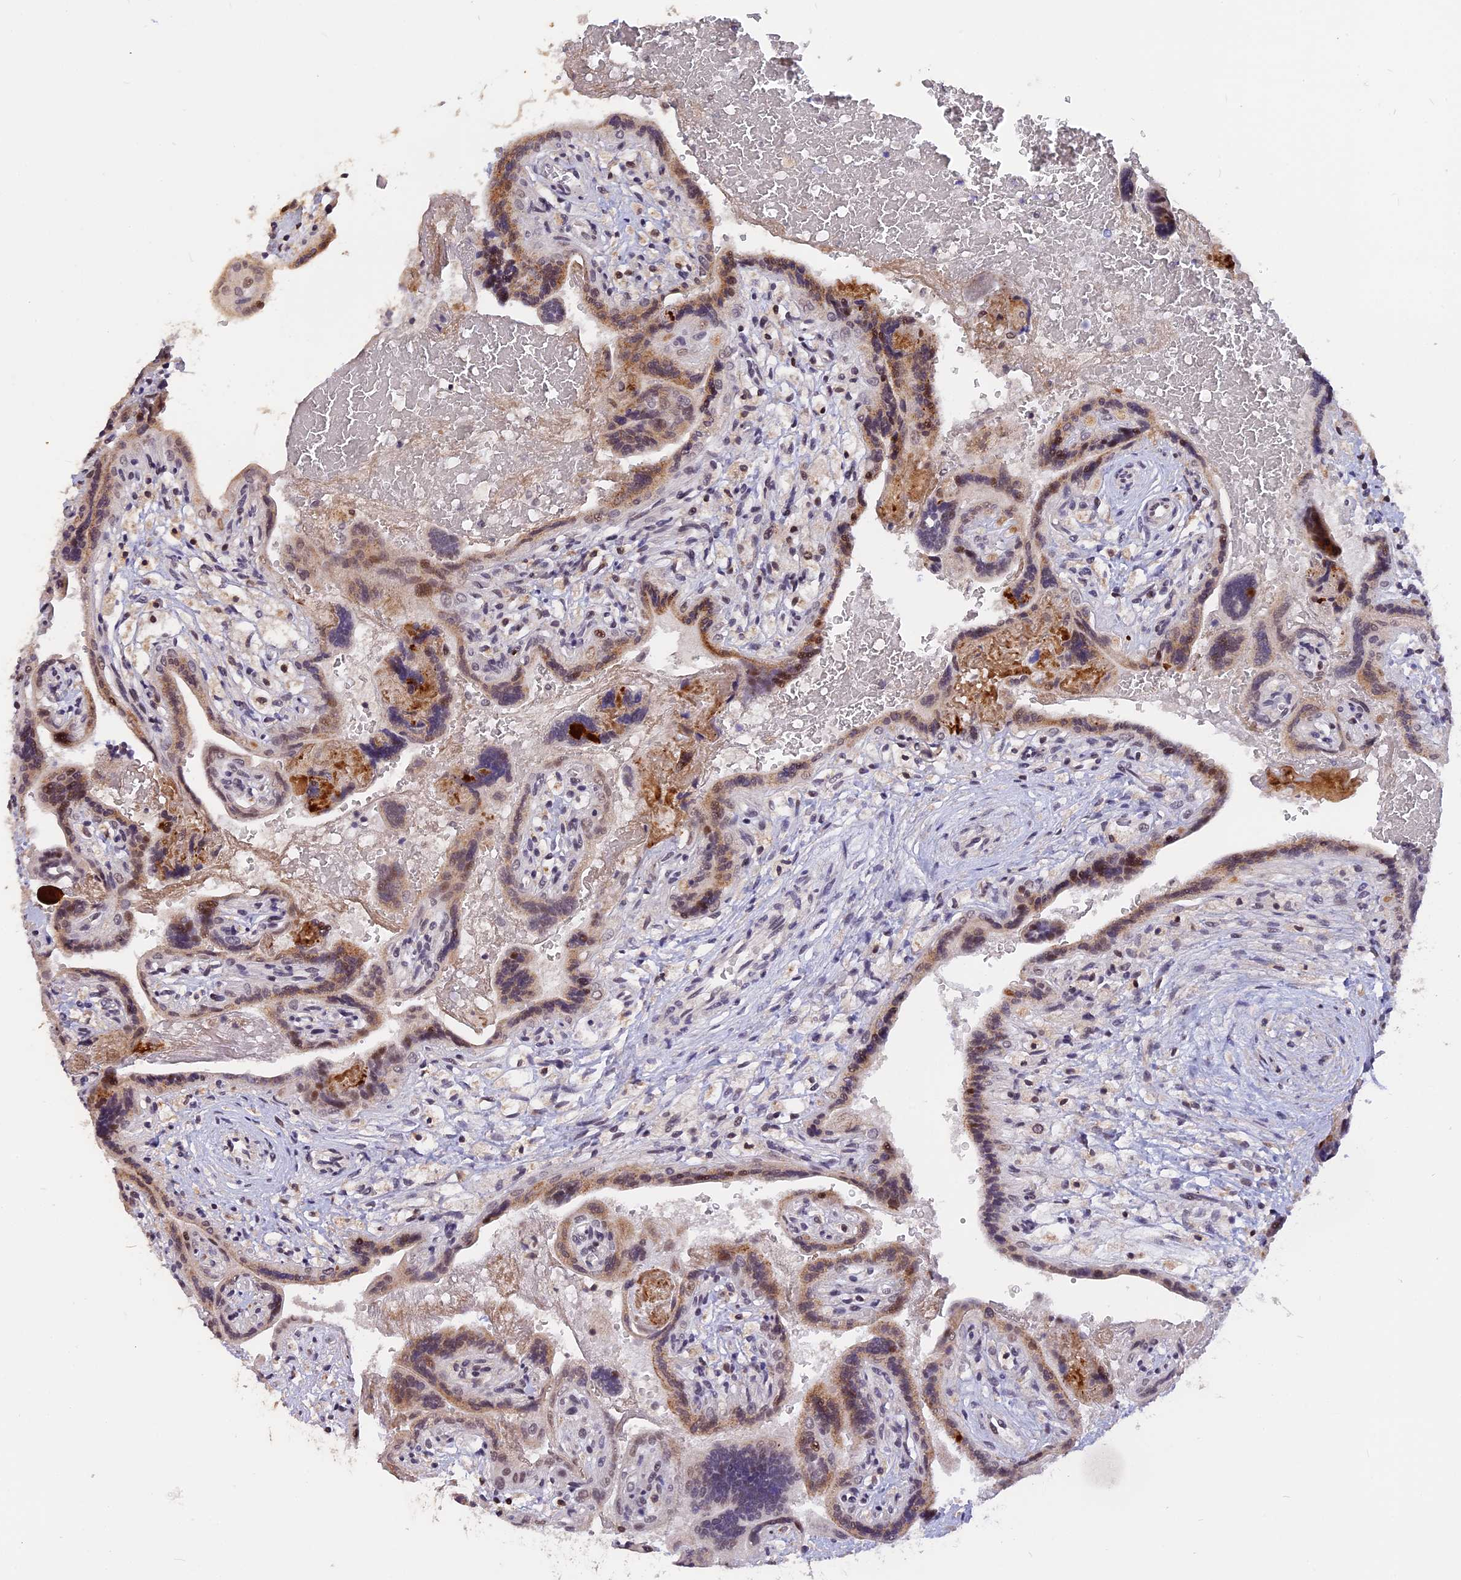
{"staining": {"intensity": "moderate", "quantity": "25%-75%", "location": "nuclear"}, "tissue": "placenta", "cell_type": "Trophoblastic cells", "image_type": "normal", "snomed": [{"axis": "morphology", "description": "Normal tissue, NOS"}, {"axis": "topography", "description": "Placenta"}], "caption": "IHC image of benign placenta: human placenta stained using IHC shows medium levels of moderate protein expression localized specifically in the nuclear of trophoblastic cells, appearing as a nuclear brown color.", "gene": "POLR2C", "patient": {"sex": "female", "age": 37}}